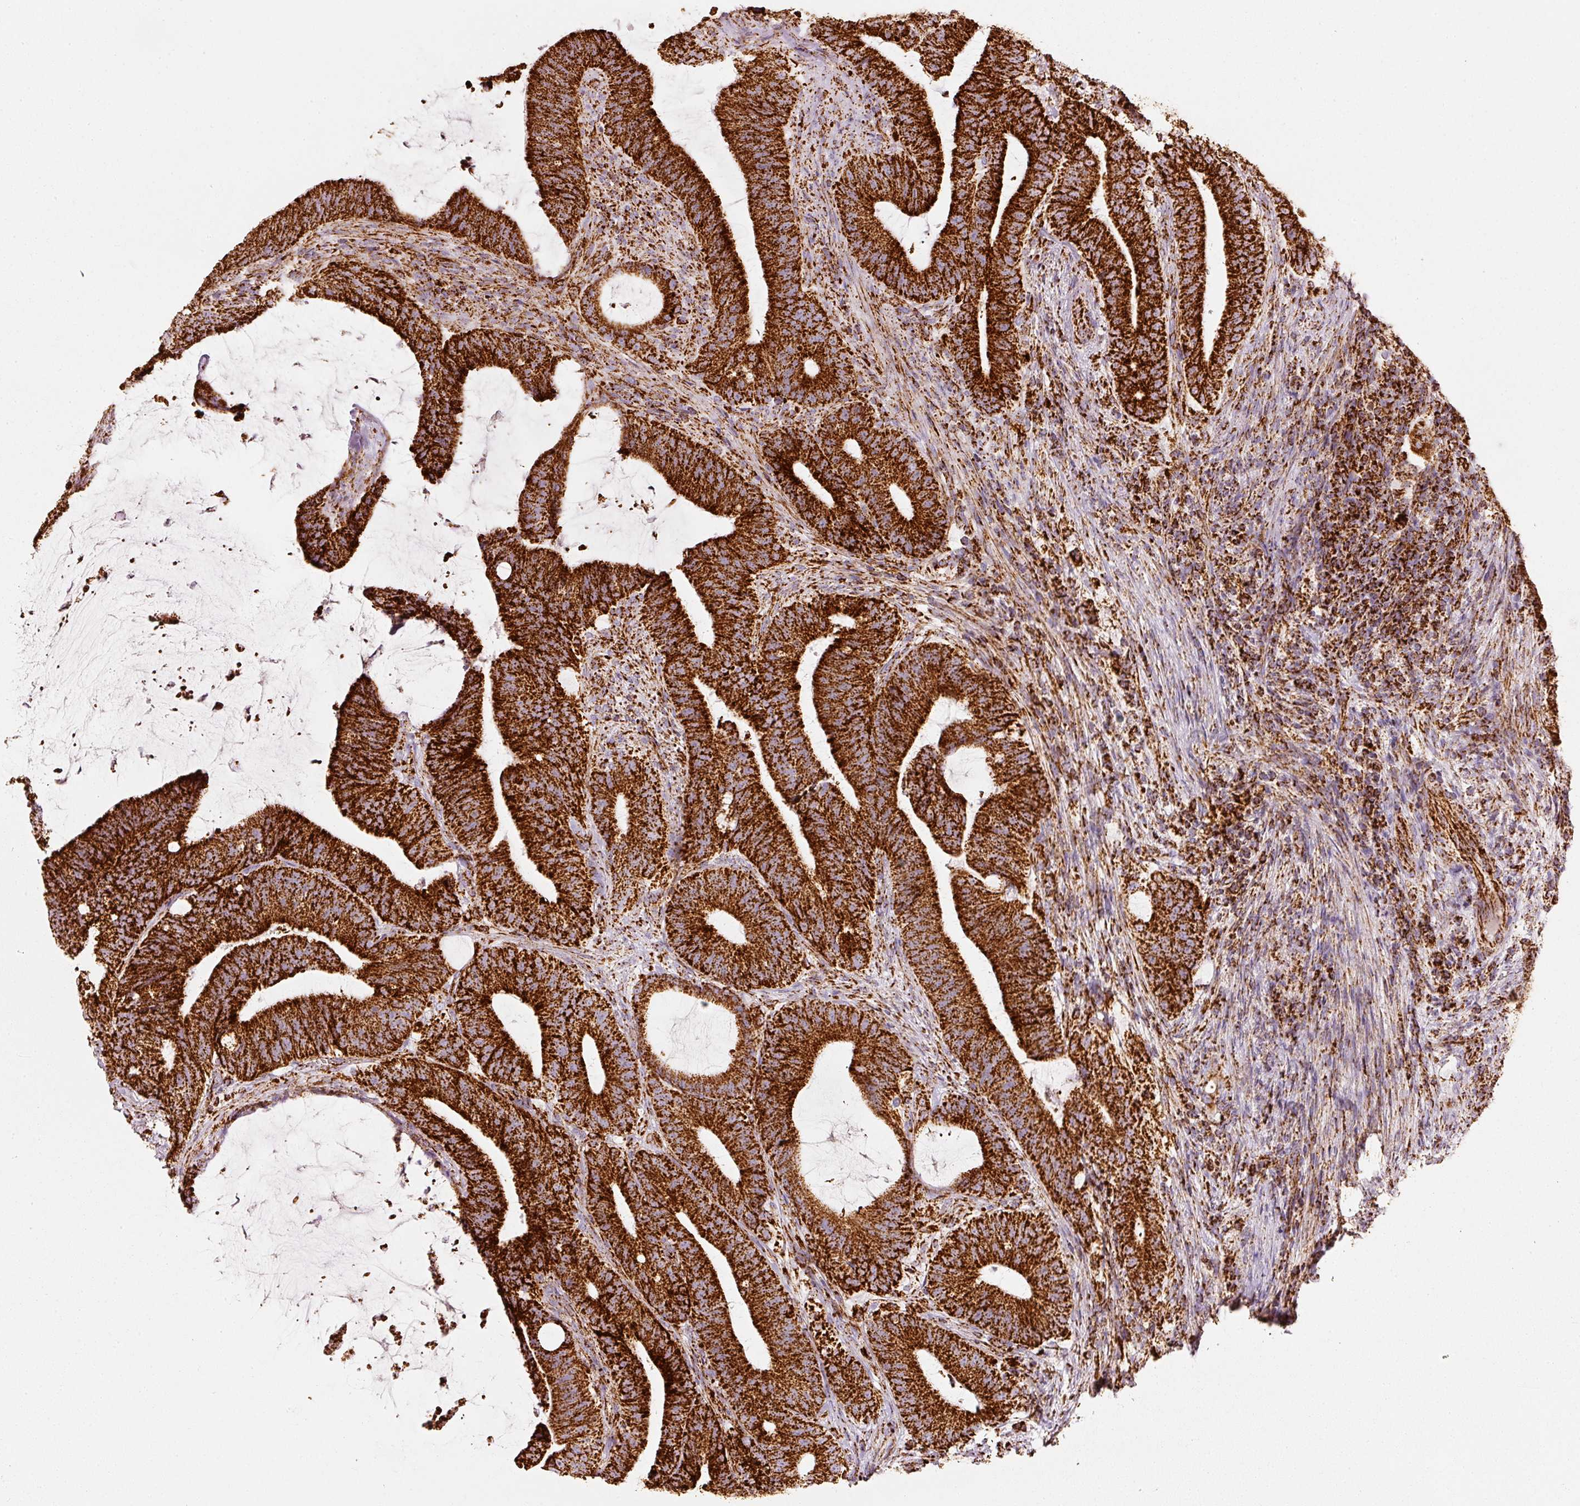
{"staining": {"intensity": "strong", "quantity": ">75%", "location": "cytoplasmic/membranous"}, "tissue": "colorectal cancer", "cell_type": "Tumor cells", "image_type": "cancer", "snomed": [{"axis": "morphology", "description": "Adenocarcinoma, NOS"}, {"axis": "topography", "description": "Colon"}], "caption": "High-power microscopy captured an immunohistochemistry (IHC) histopathology image of adenocarcinoma (colorectal), revealing strong cytoplasmic/membranous staining in approximately >75% of tumor cells. Using DAB (3,3'-diaminobenzidine) (brown) and hematoxylin (blue) stains, captured at high magnification using brightfield microscopy.", "gene": "MT-CO2", "patient": {"sex": "female", "age": 43}}